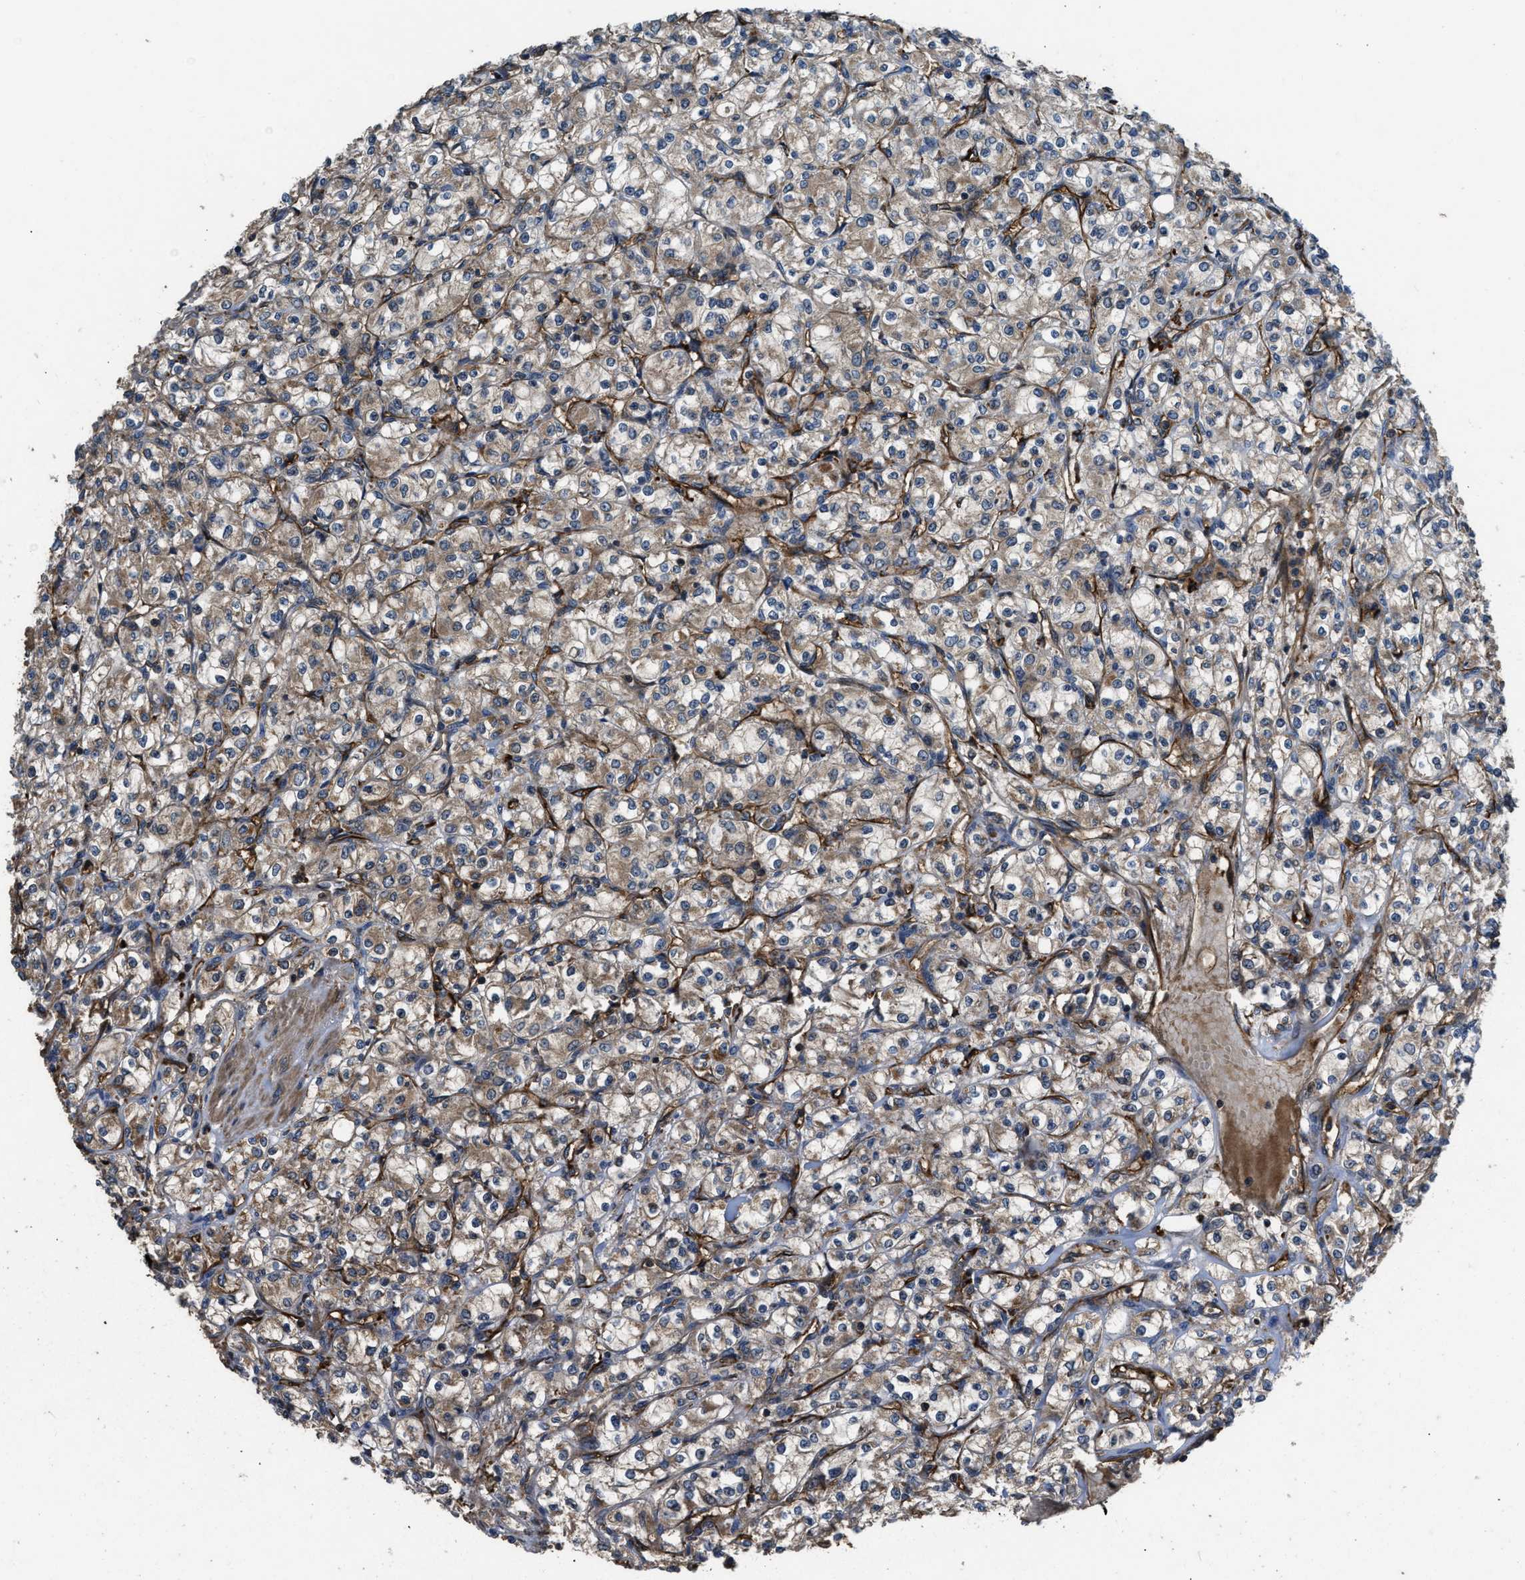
{"staining": {"intensity": "weak", "quantity": ">75%", "location": "cytoplasmic/membranous"}, "tissue": "renal cancer", "cell_type": "Tumor cells", "image_type": "cancer", "snomed": [{"axis": "morphology", "description": "Adenocarcinoma, NOS"}, {"axis": "topography", "description": "Kidney"}], "caption": "Human adenocarcinoma (renal) stained for a protein (brown) reveals weak cytoplasmic/membranous positive expression in about >75% of tumor cells.", "gene": "GGH", "patient": {"sex": "male", "age": 77}}